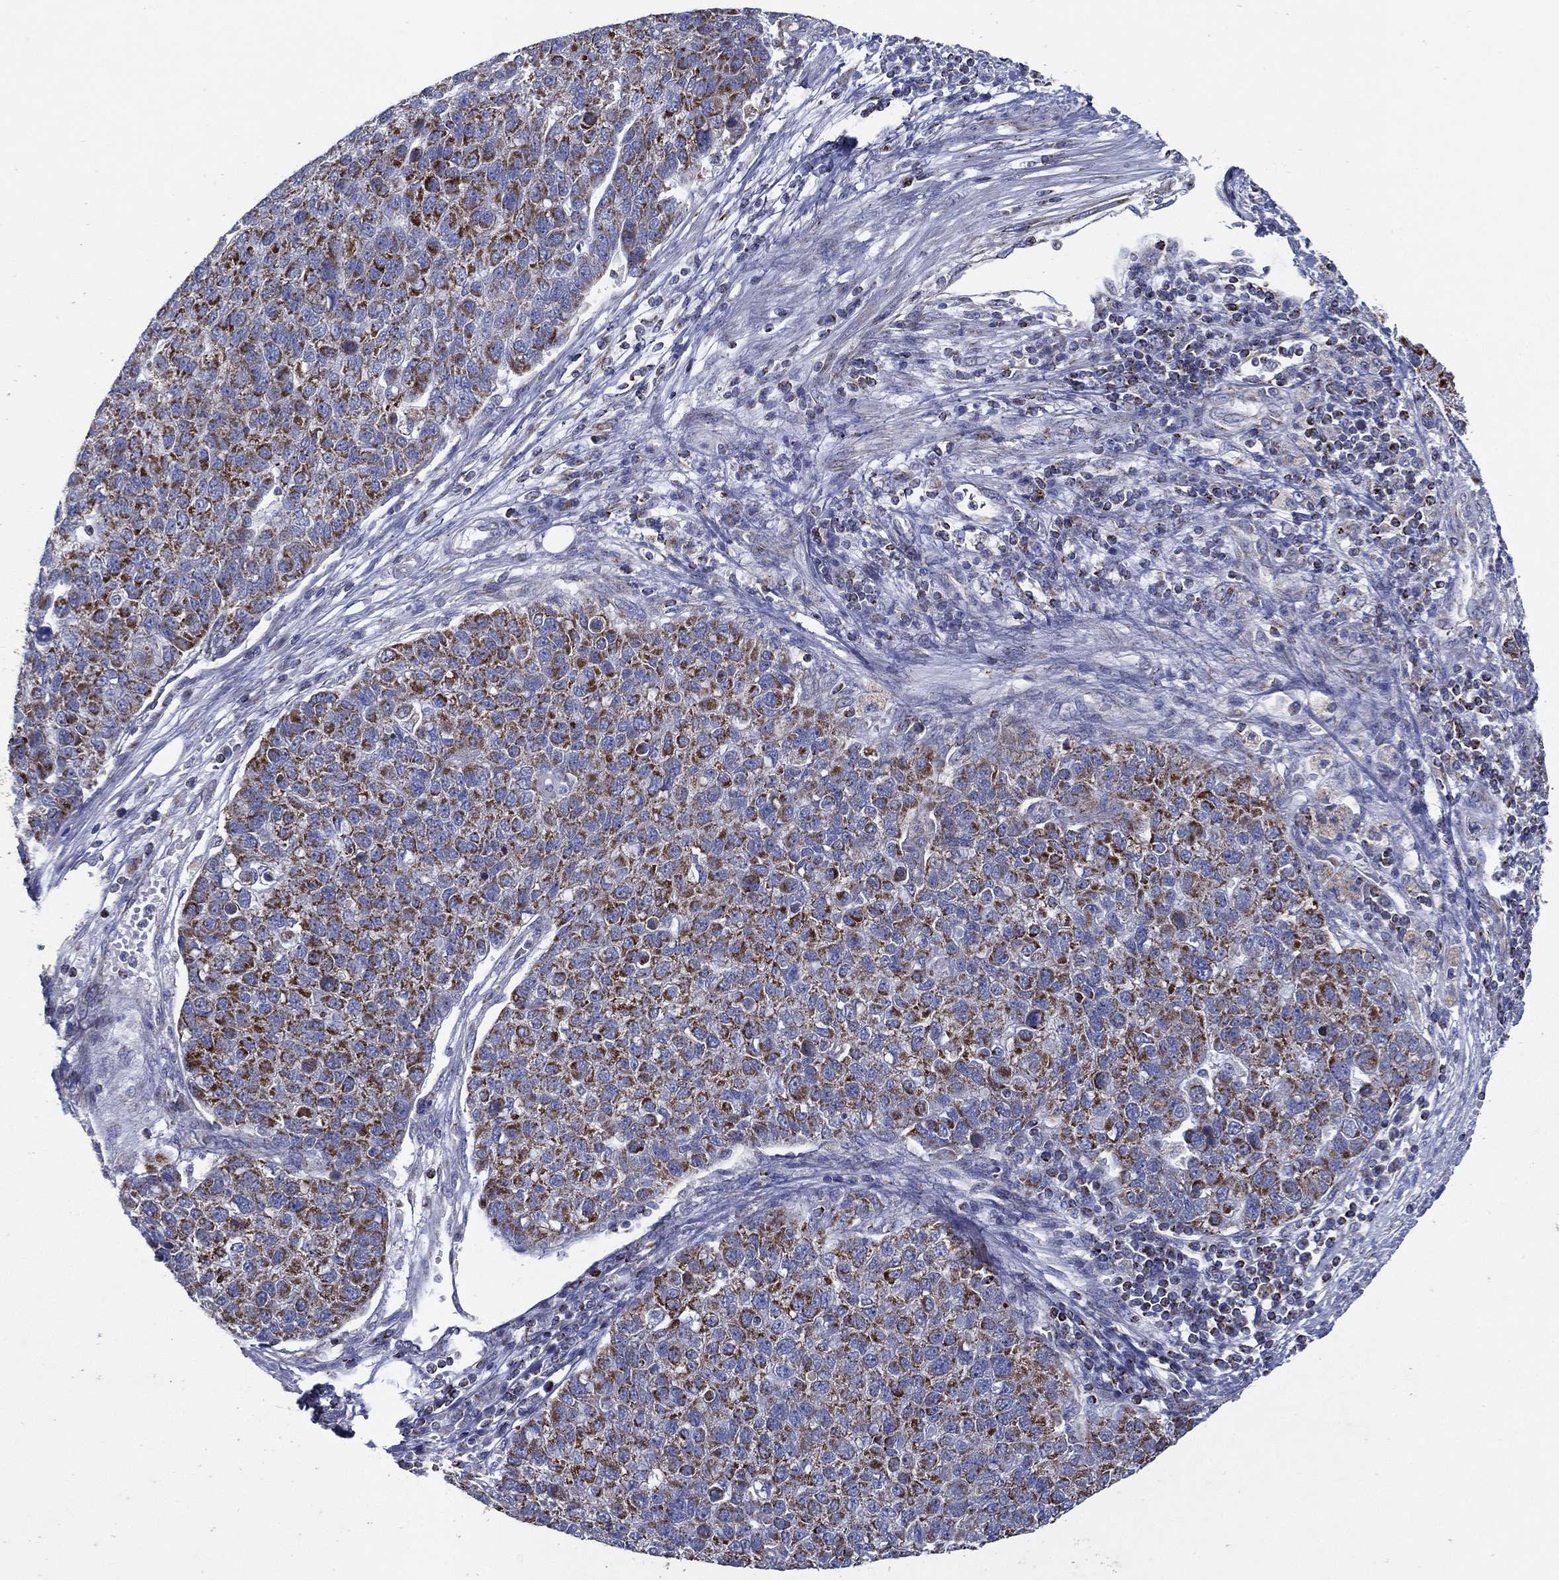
{"staining": {"intensity": "strong", "quantity": ">75%", "location": "cytoplasmic/membranous"}, "tissue": "pancreatic cancer", "cell_type": "Tumor cells", "image_type": "cancer", "snomed": [{"axis": "morphology", "description": "Adenocarcinoma, NOS"}, {"axis": "topography", "description": "Pancreas"}], "caption": "Immunohistochemistry photomicrograph of neoplastic tissue: pancreatic cancer stained using immunohistochemistry displays high levels of strong protein expression localized specifically in the cytoplasmic/membranous of tumor cells, appearing as a cytoplasmic/membranous brown color.", "gene": "SFXN1", "patient": {"sex": "female", "age": 61}}